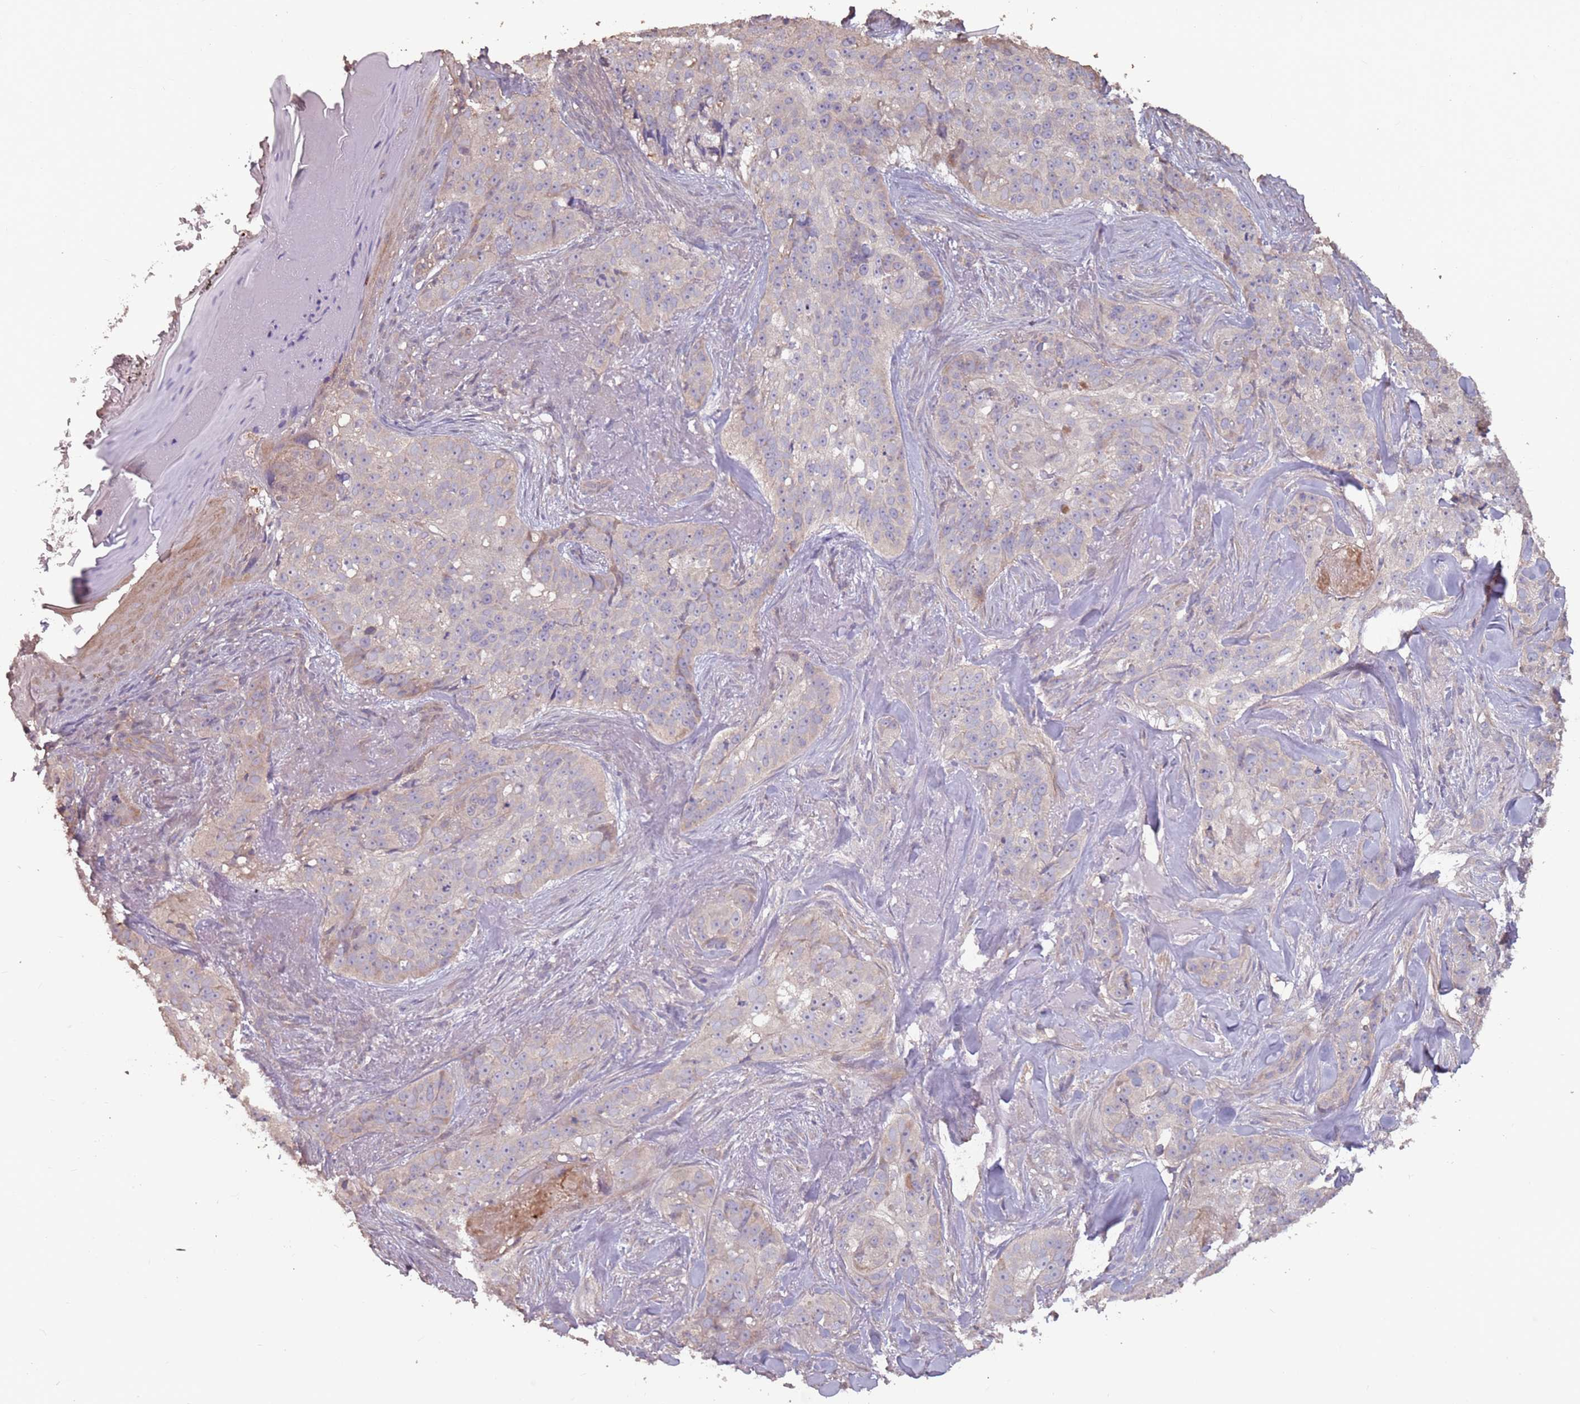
{"staining": {"intensity": "weak", "quantity": "<25%", "location": "cytoplasmic/membranous"}, "tissue": "skin cancer", "cell_type": "Tumor cells", "image_type": "cancer", "snomed": [{"axis": "morphology", "description": "Basal cell carcinoma"}, {"axis": "topography", "description": "Skin"}], "caption": "DAB (3,3'-diaminobenzidine) immunohistochemical staining of basal cell carcinoma (skin) demonstrates no significant expression in tumor cells.", "gene": "MBD3L1", "patient": {"sex": "female", "age": 92}}